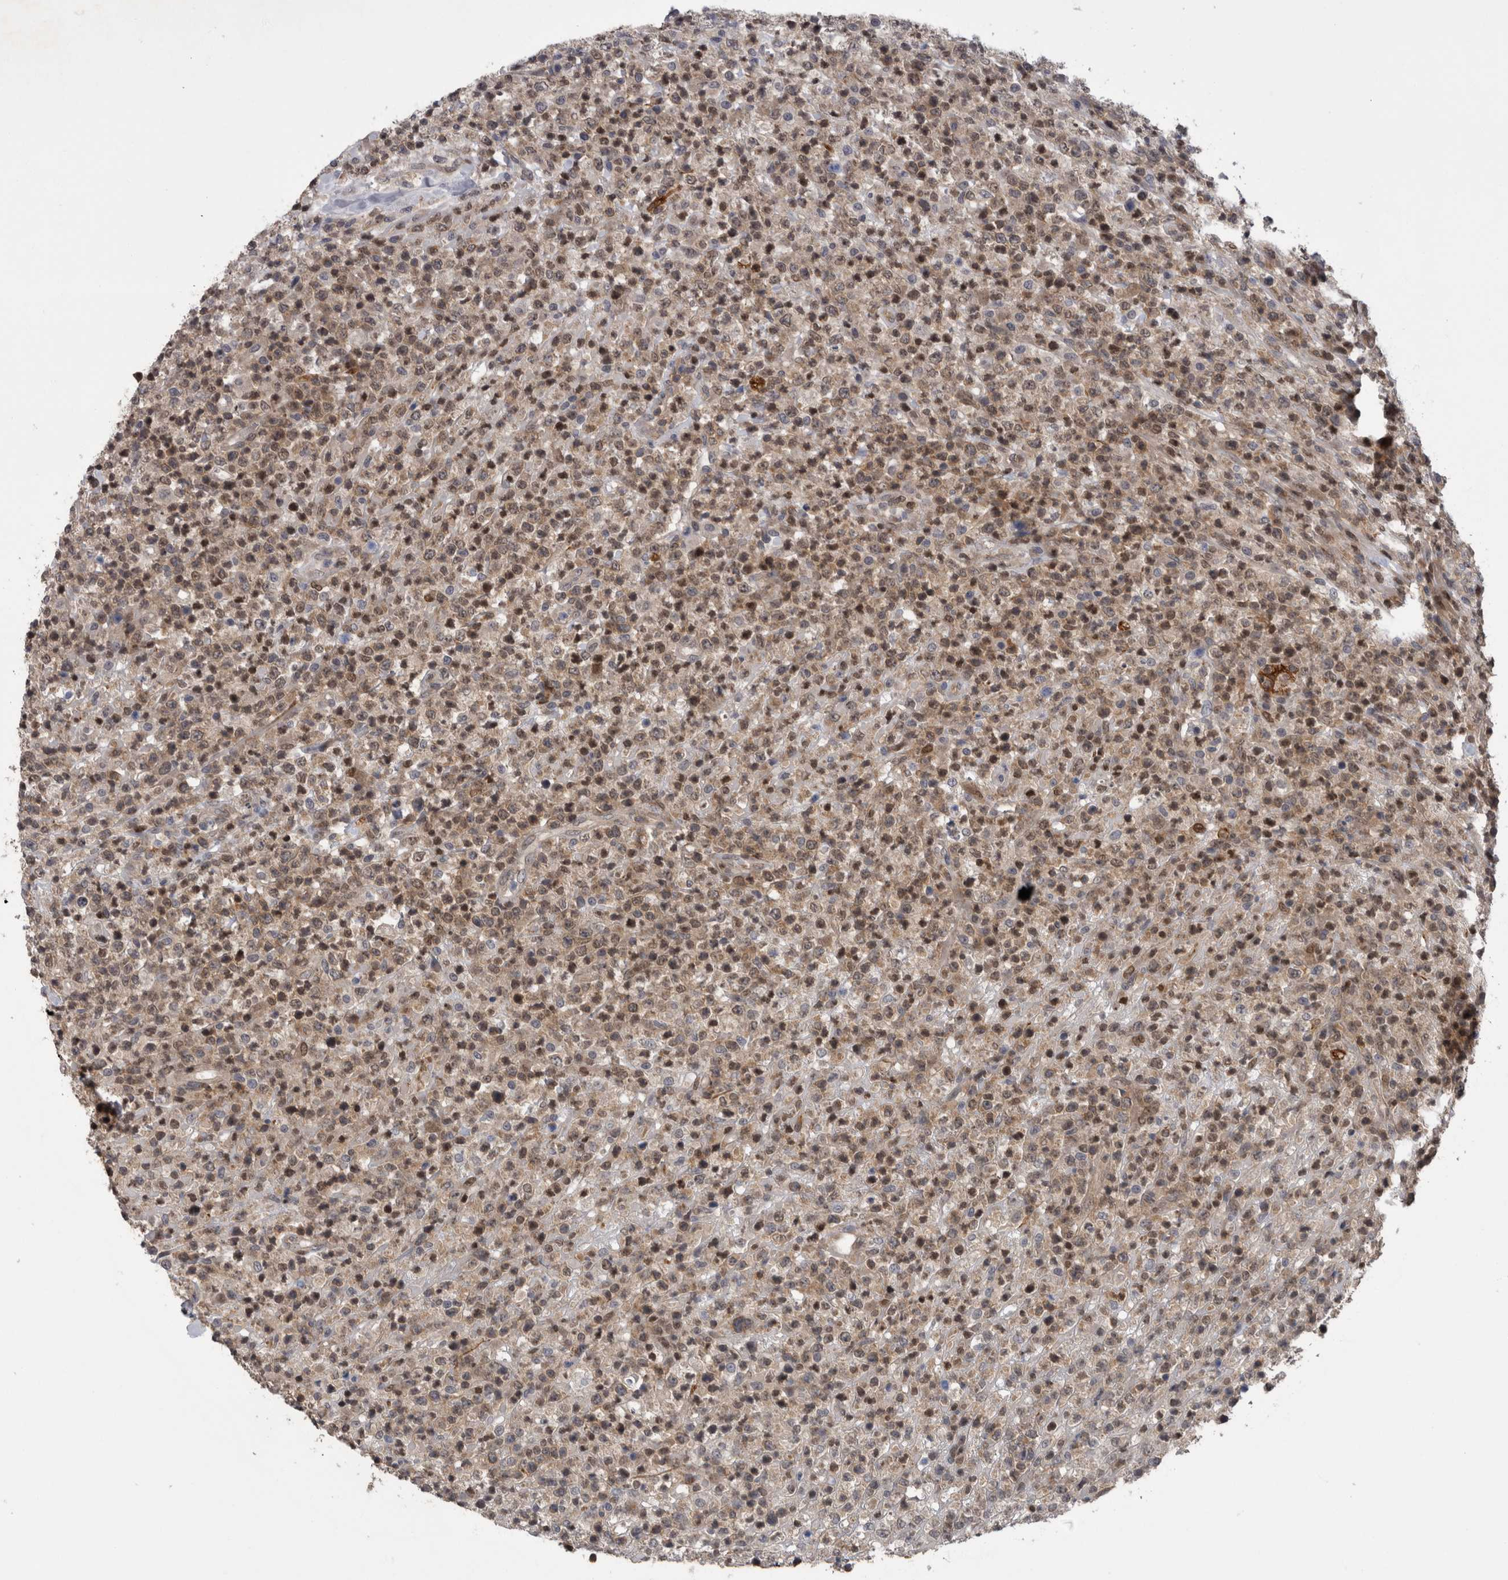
{"staining": {"intensity": "moderate", "quantity": "25%-75%", "location": "cytoplasmic/membranous,nuclear"}, "tissue": "lymphoma", "cell_type": "Tumor cells", "image_type": "cancer", "snomed": [{"axis": "morphology", "description": "Malignant lymphoma, non-Hodgkin's type, High grade"}, {"axis": "topography", "description": "Colon"}], "caption": "There is medium levels of moderate cytoplasmic/membranous and nuclear staining in tumor cells of high-grade malignant lymphoma, non-Hodgkin's type, as demonstrated by immunohistochemical staining (brown color).", "gene": "NFATC2", "patient": {"sex": "female", "age": 53}}